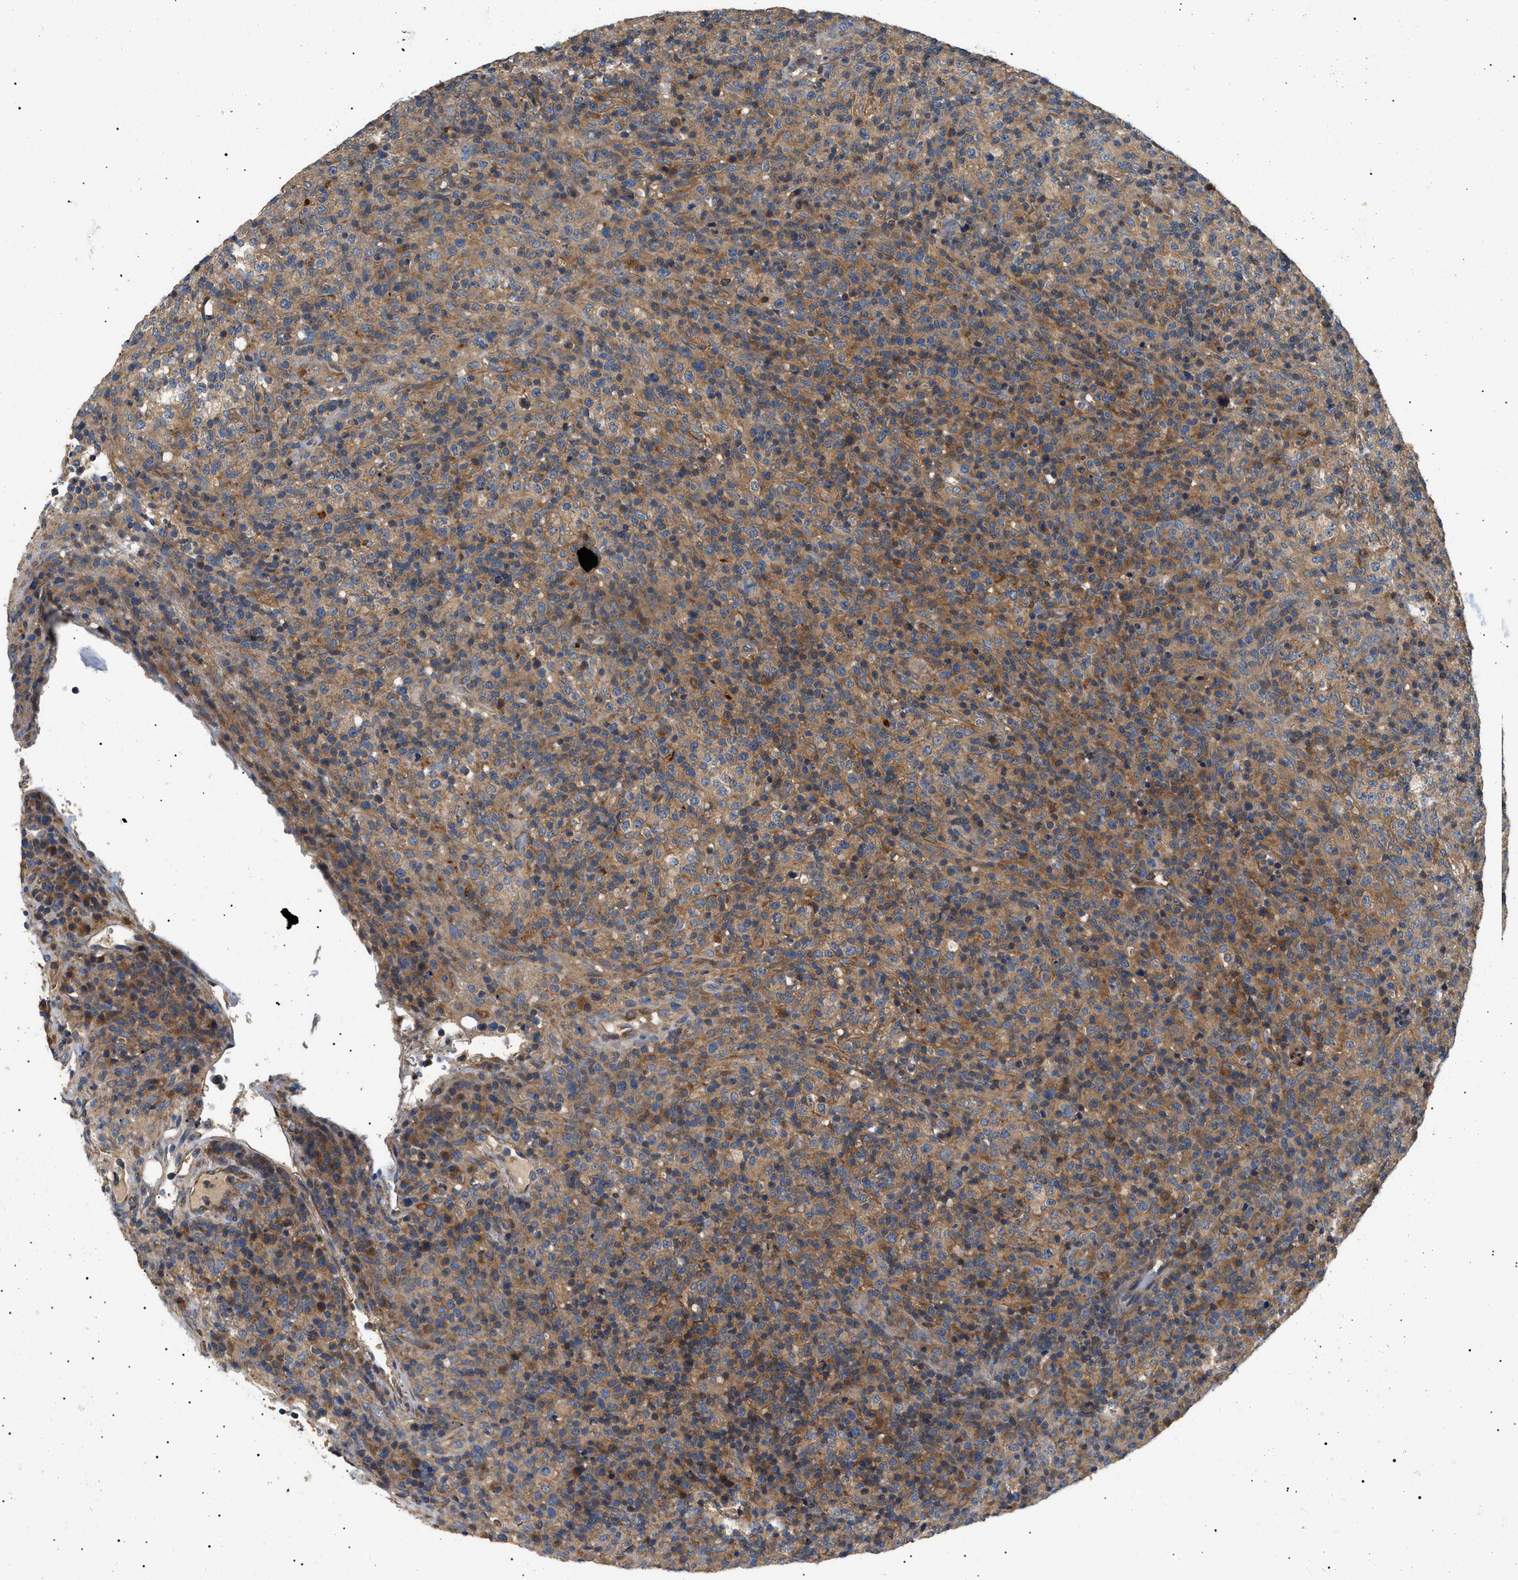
{"staining": {"intensity": "moderate", "quantity": ">75%", "location": "cytoplasmic/membranous"}, "tissue": "lymphoma", "cell_type": "Tumor cells", "image_type": "cancer", "snomed": [{"axis": "morphology", "description": "Malignant lymphoma, non-Hodgkin's type, High grade"}, {"axis": "topography", "description": "Lymph node"}], "caption": "Protein analysis of high-grade malignant lymphoma, non-Hodgkin's type tissue reveals moderate cytoplasmic/membranous positivity in approximately >75% of tumor cells. Immunohistochemistry stains the protein in brown and the nuclei are stained blue.", "gene": "PPM1B", "patient": {"sex": "female", "age": 76}}